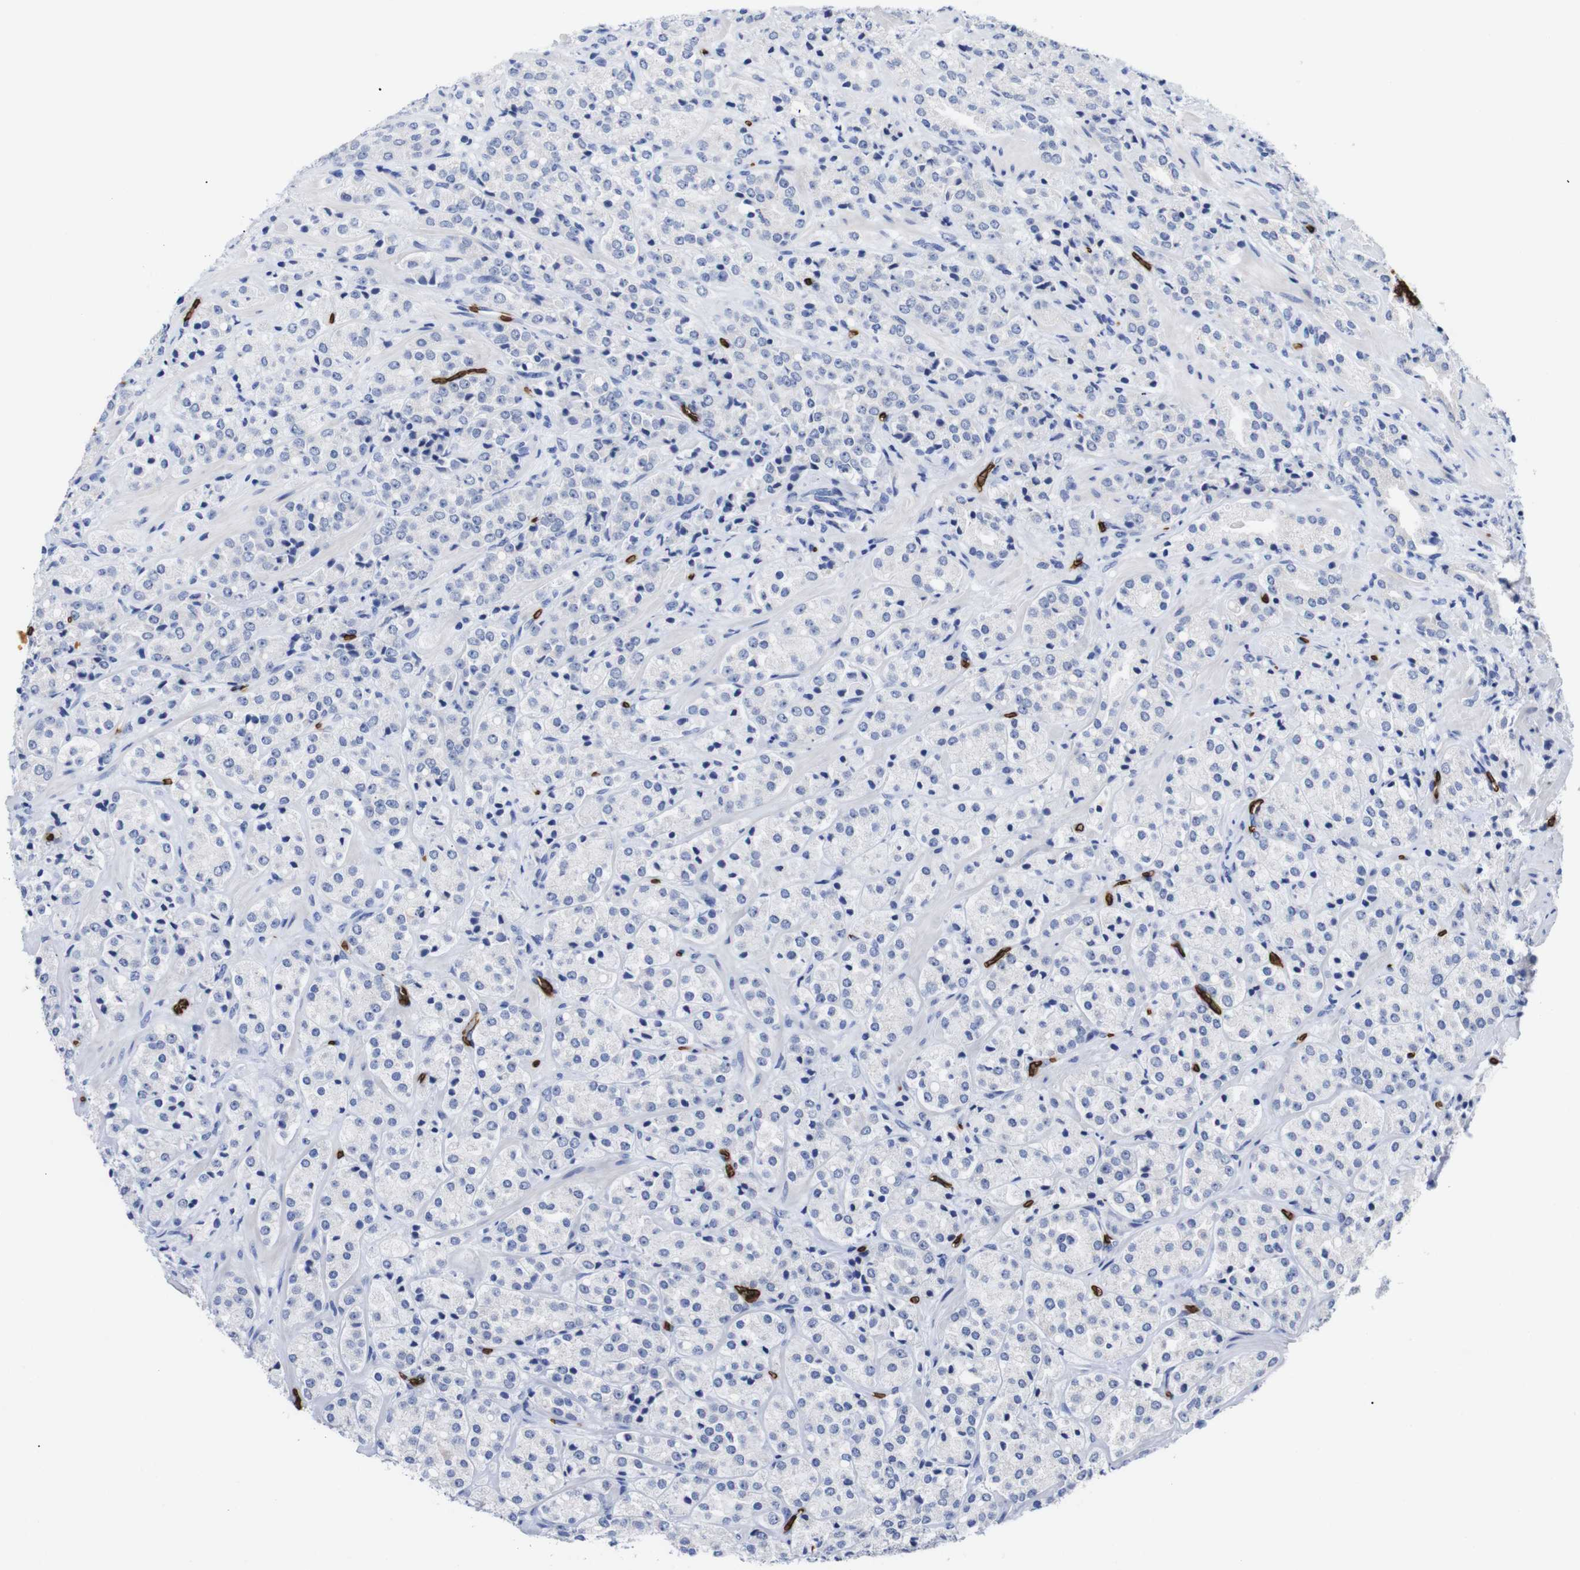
{"staining": {"intensity": "negative", "quantity": "none", "location": "none"}, "tissue": "prostate cancer", "cell_type": "Tumor cells", "image_type": "cancer", "snomed": [{"axis": "morphology", "description": "Adenocarcinoma, High grade"}, {"axis": "topography", "description": "Prostate"}], "caption": "Human high-grade adenocarcinoma (prostate) stained for a protein using immunohistochemistry (IHC) reveals no staining in tumor cells.", "gene": "S1PR2", "patient": {"sex": "male", "age": 64}}